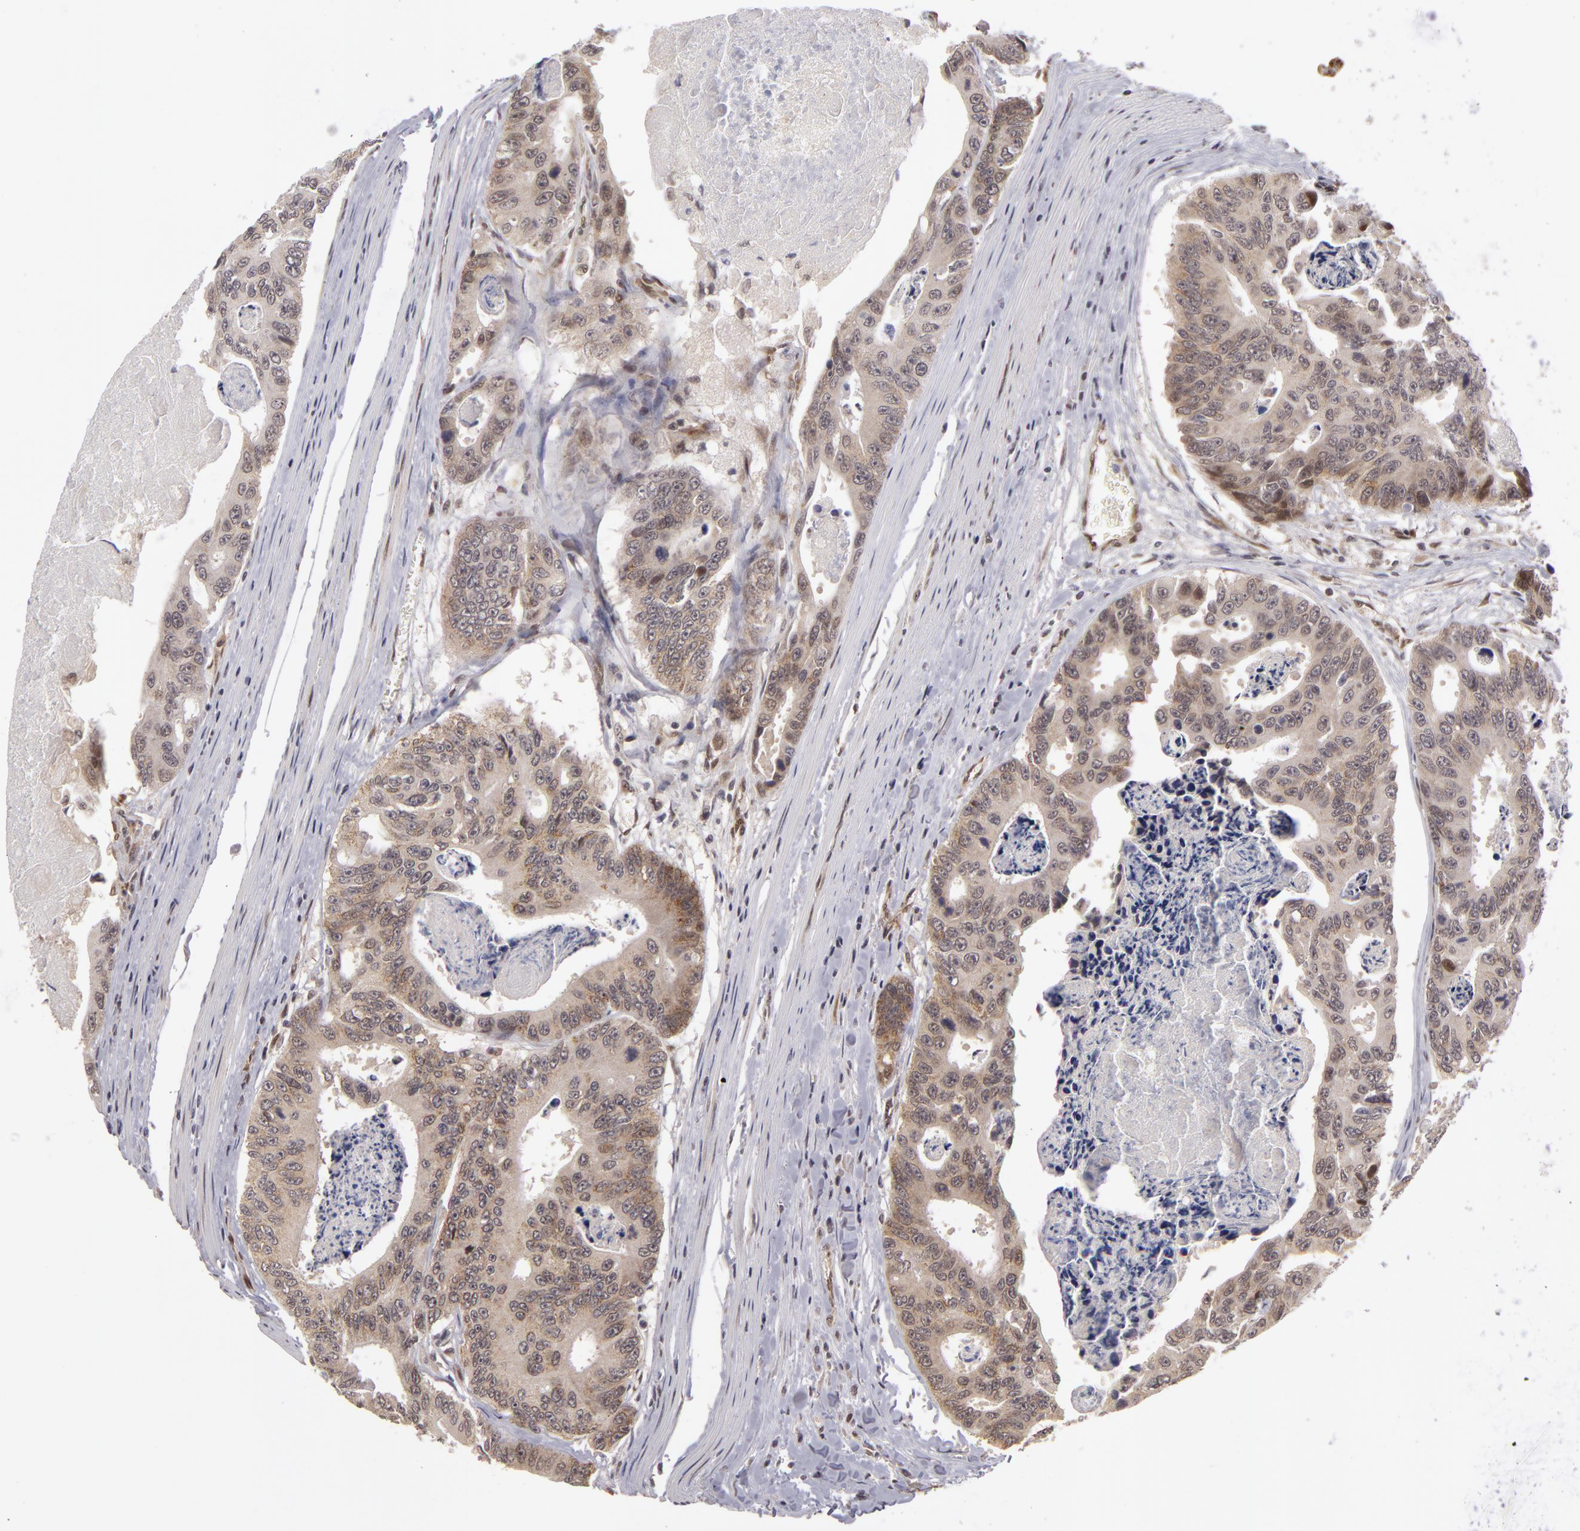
{"staining": {"intensity": "weak", "quantity": "<25%", "location": "cytoplasmic/membranous,nuclear"}, "tissue": "colorectal cancer", "cell_type": "Tumor cells", "image_type": "cancer", "snomed": [{"axis": "morphology", "description": "Adenocarcinoma, NOS"}, {"axis": "topography", "description": "Colon"}], "caption": "DAB (3,3'-diaminobenzidine) immunohistochemical staining of colorectal cancer displays no significant expression in tumor cells.", "gene": "ZNF133", "patient": {"sex": "female", "age": 86}}